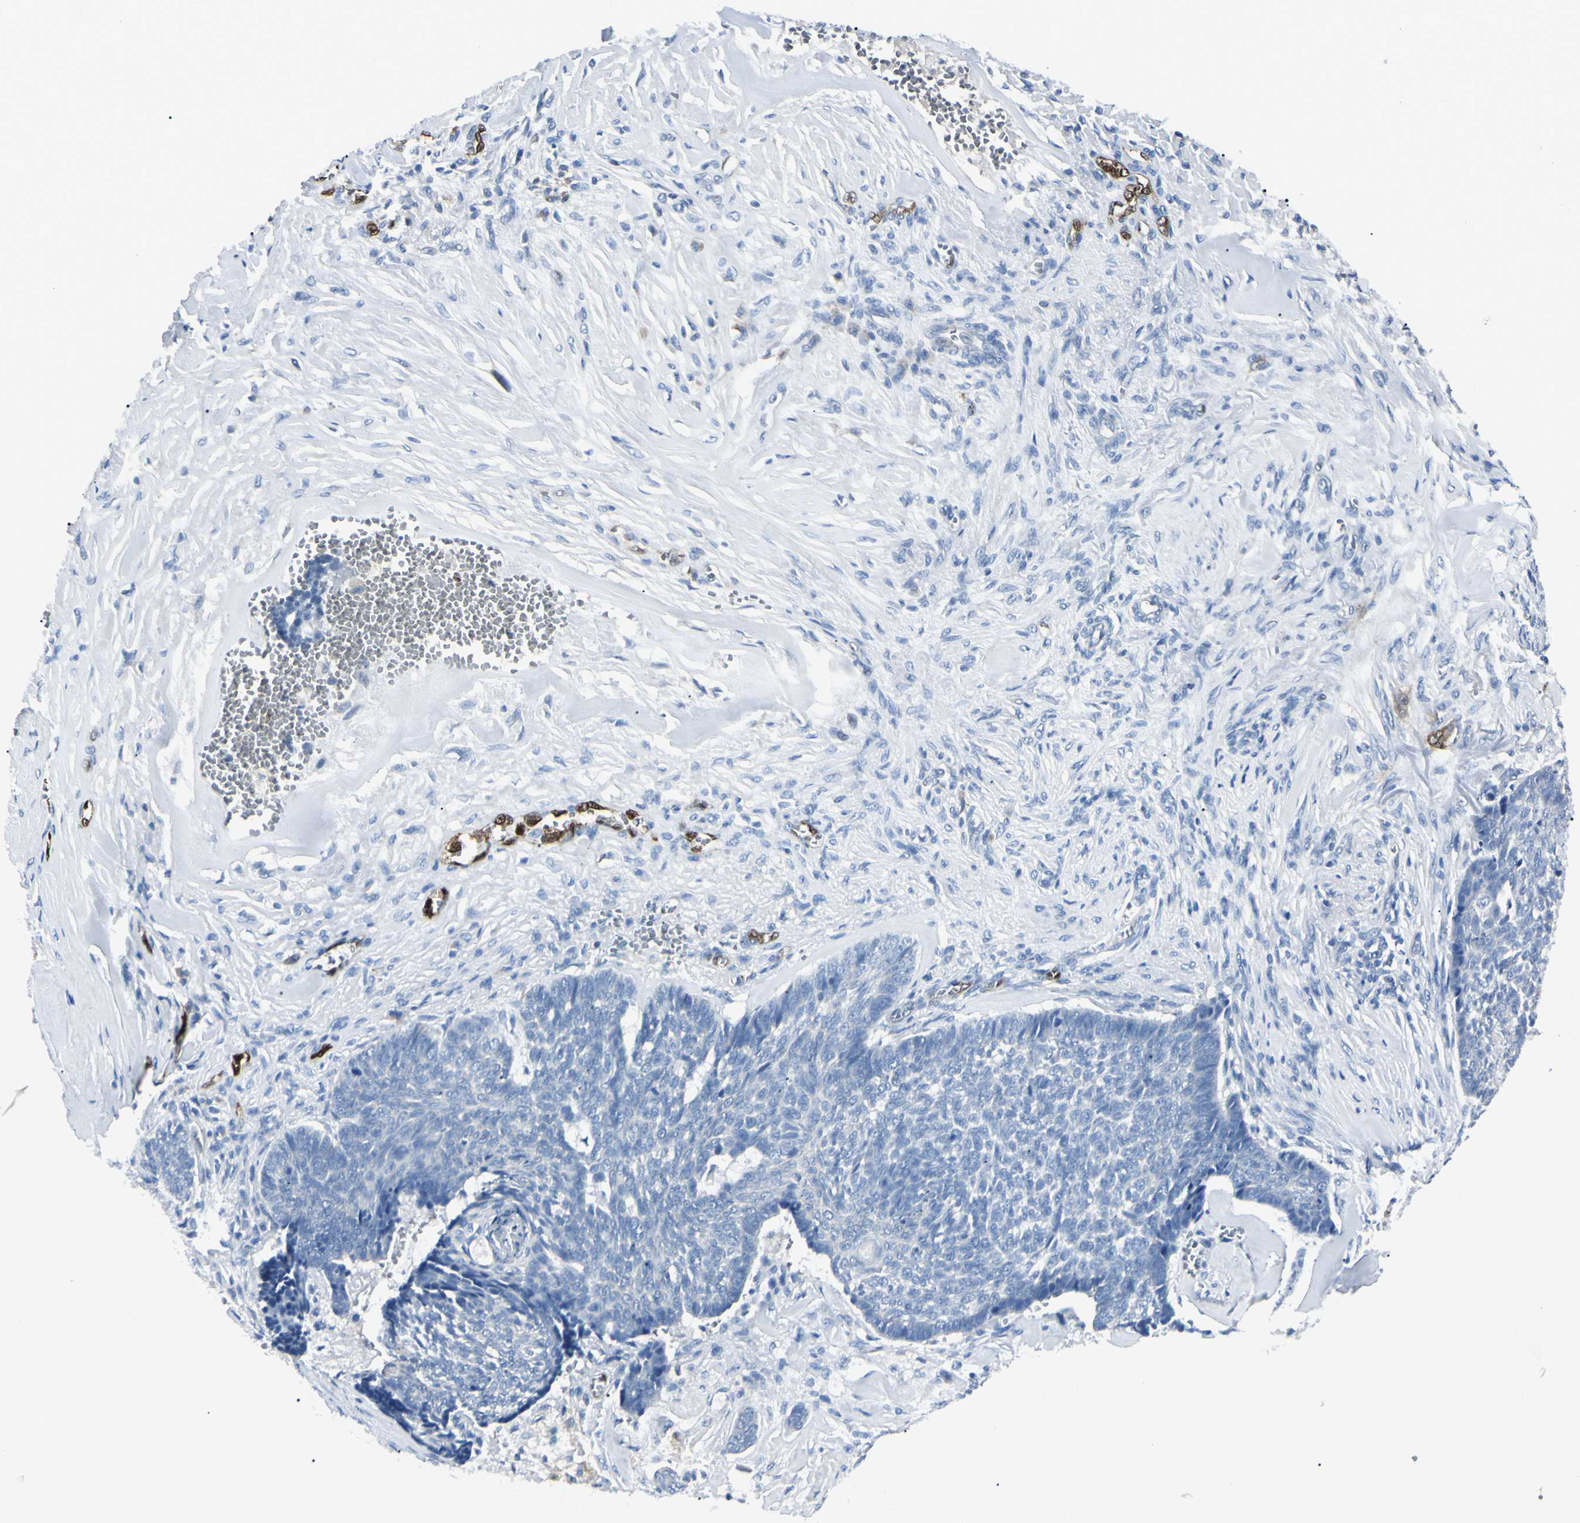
{"staining": {"intensity": "negative", "quantity": "none", "location": "none"}, "tissue": "skin cancer", "cell_type": "Tumor cells", "image_type": "cancer", "snomed": [{"axis": "morphology", "description": "Basal cell carcinoma"}, {"axis": "topography", "description": "Skin"}], "caption": "Immunohistochemistry (IHC) of human skin cancer (basal cell carcinoma) reveals no expression in tumor cells.", "gene": "CA2", "patient": {"sex": "male", "age": 84}}